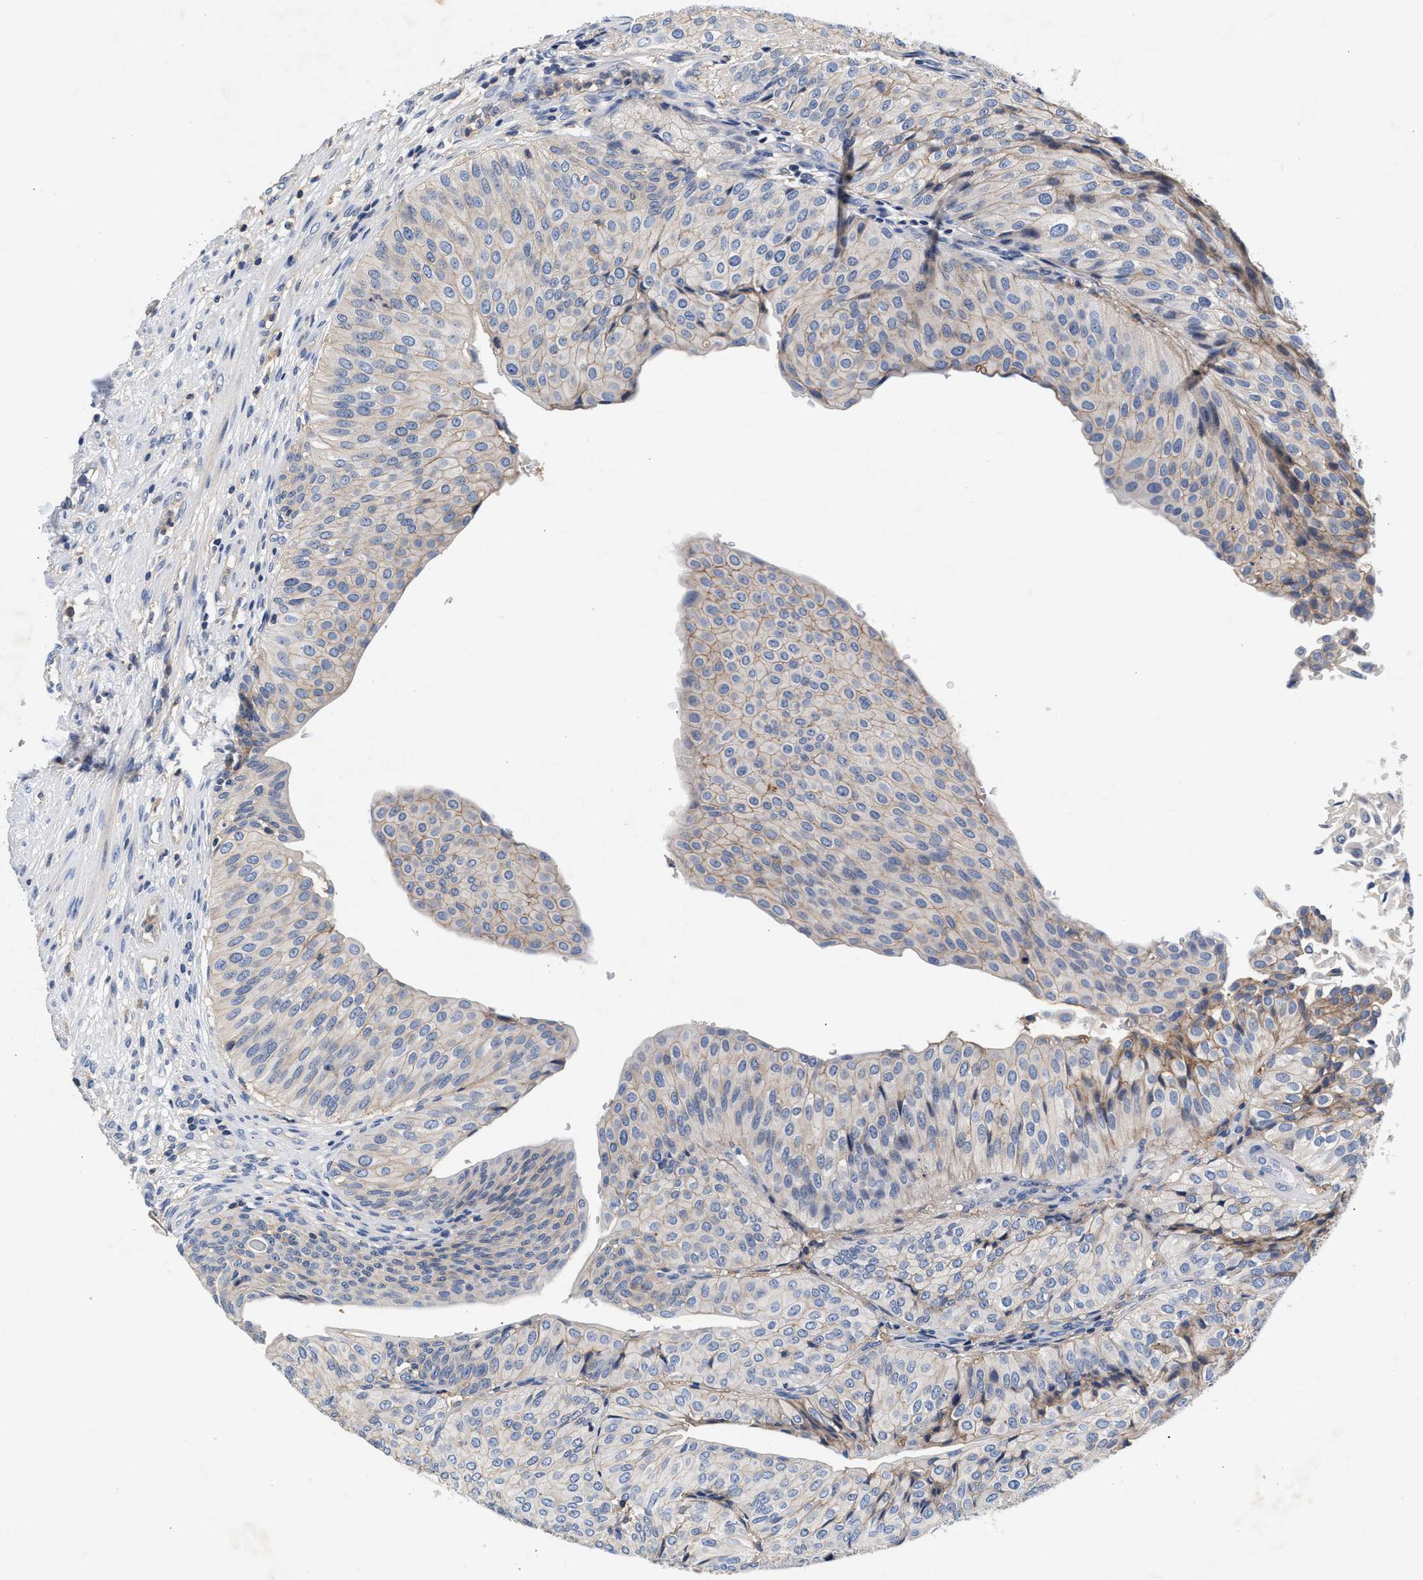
{"staining": {"intensity": "weak", "quantity": "<25%", "location": "cytoplasmic/membranous"}, "tissue": "urothelial cancer", "cell_type": "Tumor cells", "image_type": "cancer", "snomed": [{"axis": "morphology", "description": "Urothelial carcinoma, Low grade"}, {"axis": "topography", "description": "Urinary bladder"}], "caption": "Micrograph shows no significant protein expression in tumor cells of urothelial cancer.", "gene": "GNAI3", "patient": {"sex": "male", "age": 67}}